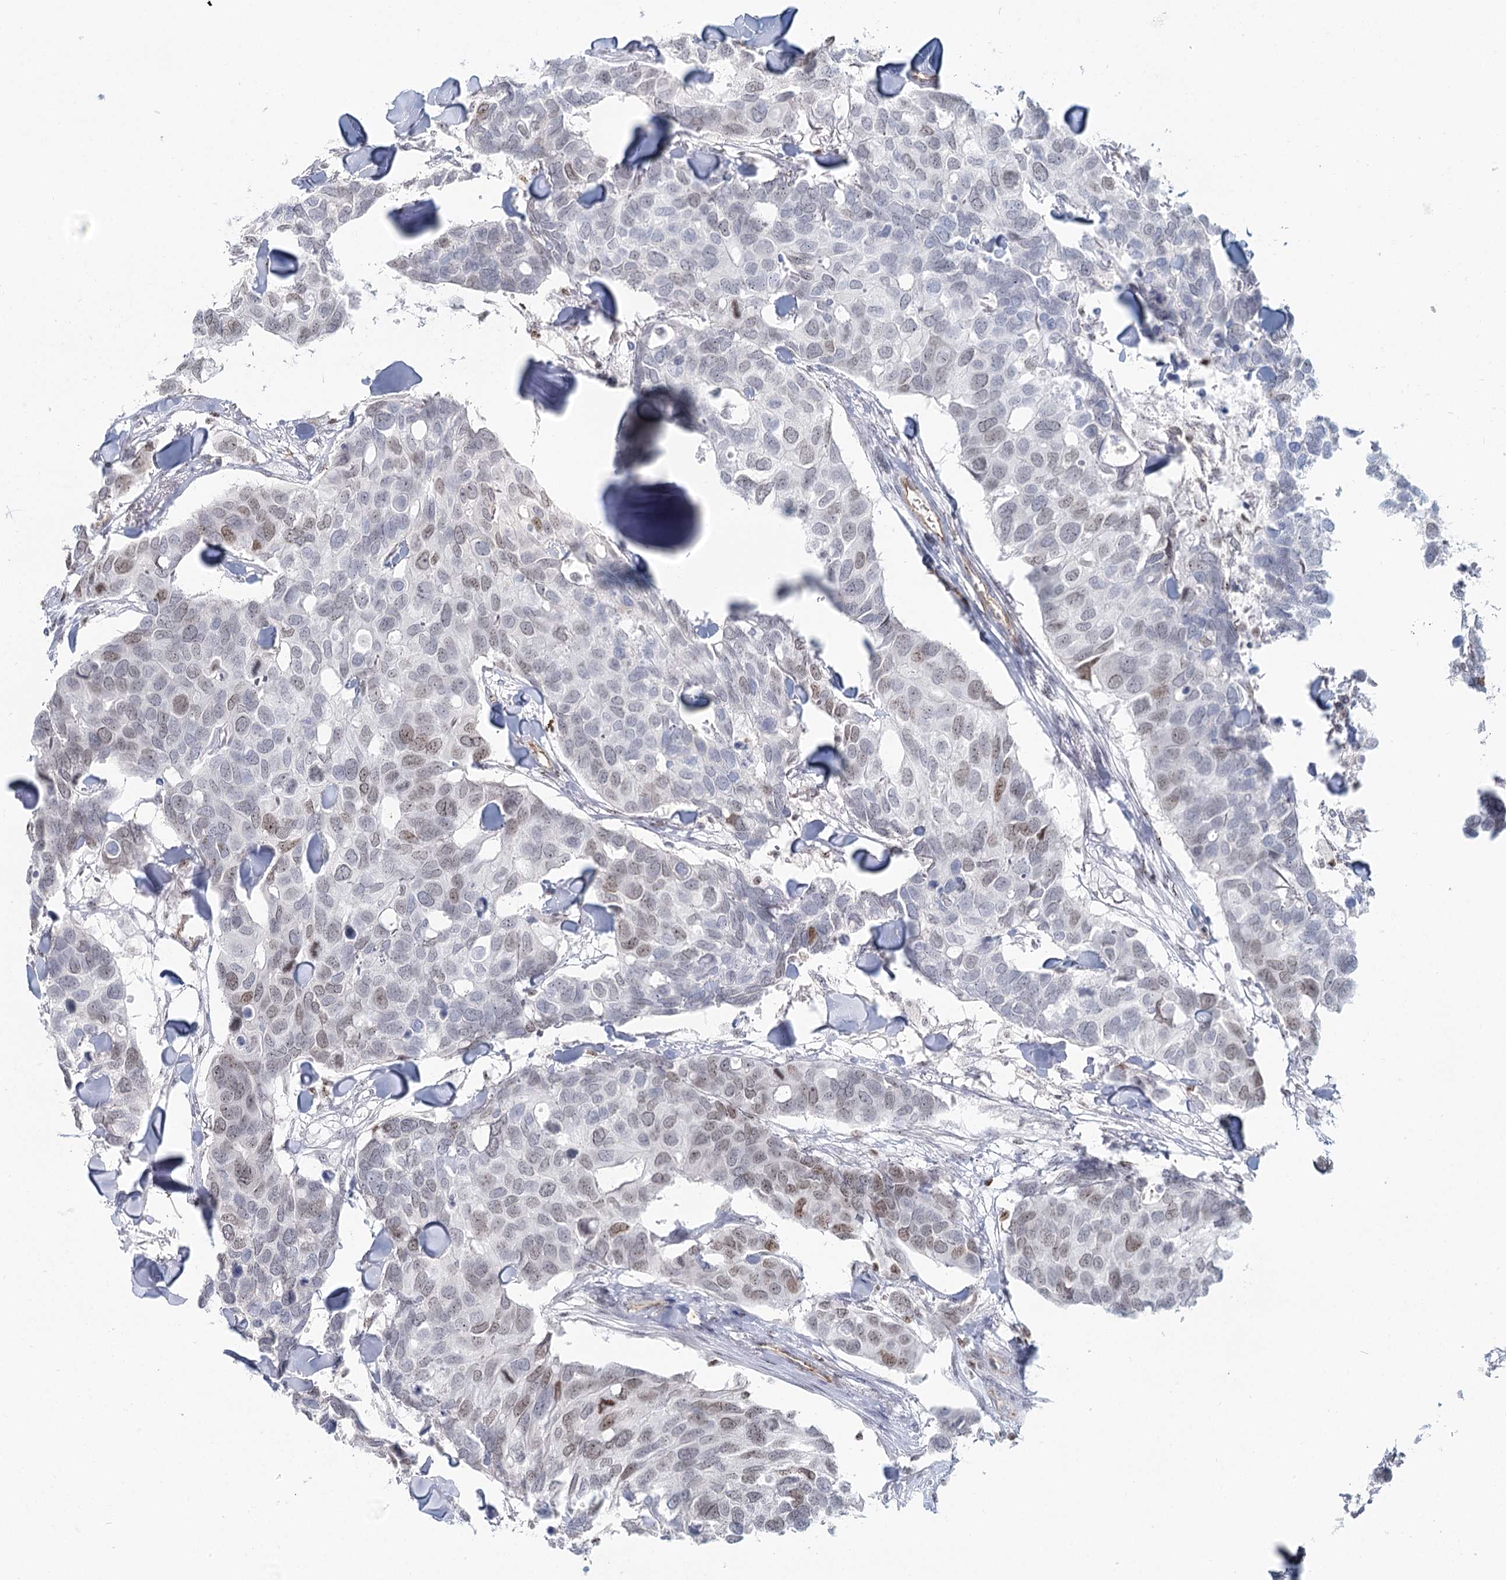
{"staining": {"intensity": "moderate", "quantity": "<25%", "location": "nuclear"}, "tissue": "breast cancer", "cell_type": "Tumor cells", "image_type": "cancer", "snomed": [{"axis": "morphology", "description": "Duct carcinoma"}, {"axis": "topography", "description": "Breast"}], "caption": "An immunohistochemistry (IHC) micrograph of tumor tissue is shown. Protein staining in brown shows moderate nuclear positivity in intraductal carcinoma (breast) within tumor cells. (Stains: DAB (3,3'-diaminobenzidine) in brown, nuclei in blue, Microscopy: brightfield microscopy at high magnification).", "gene": "ZFYVE28", "patient": {"sex": "female", "age": 83}}